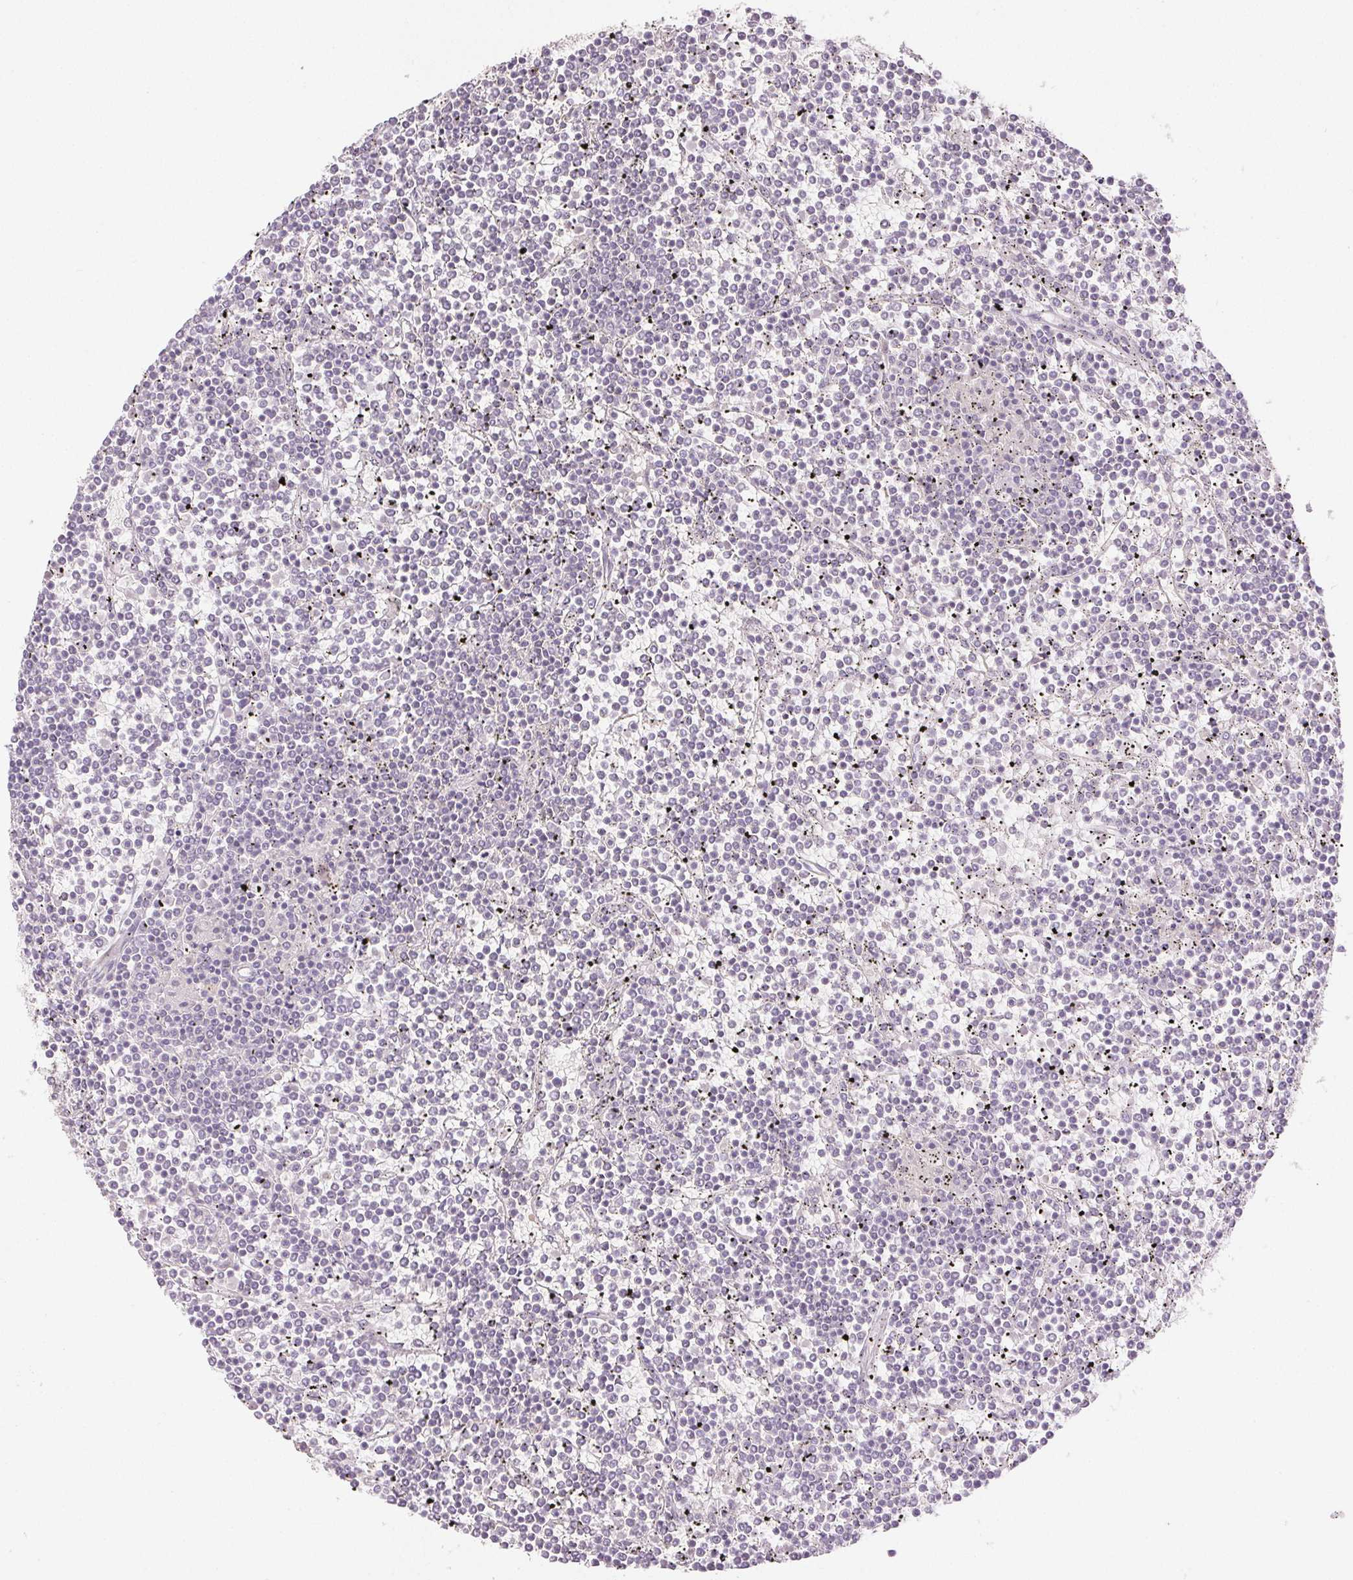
{"staining": {"intensity": "negative", "quantity": "none", "location": "none"}, "tissue": "lymphoma", "cell_type": "Tumor cells", "image_type": "cancer", "snomed": [{"axis": "morphology", "description": "Malignant lymphoma, non-Hodgkin's type, Low grade"}, {"axis": "topography", "description": "Spleen"}], "caption": "This micrograph is of lymphoma stained with immunohistochemistry to label a protein in brown with the nuclei are counter-stained blue. There is no positivity in tumor cells. Brightfield microscopy of immunohistochemistry stained with DAB (3,3'-diaminobenzidine) (brown) and hematoxylin (blue), captured at high magnification.", "gene": "PI3", "patient": {"sex": "female", "age": 19}}